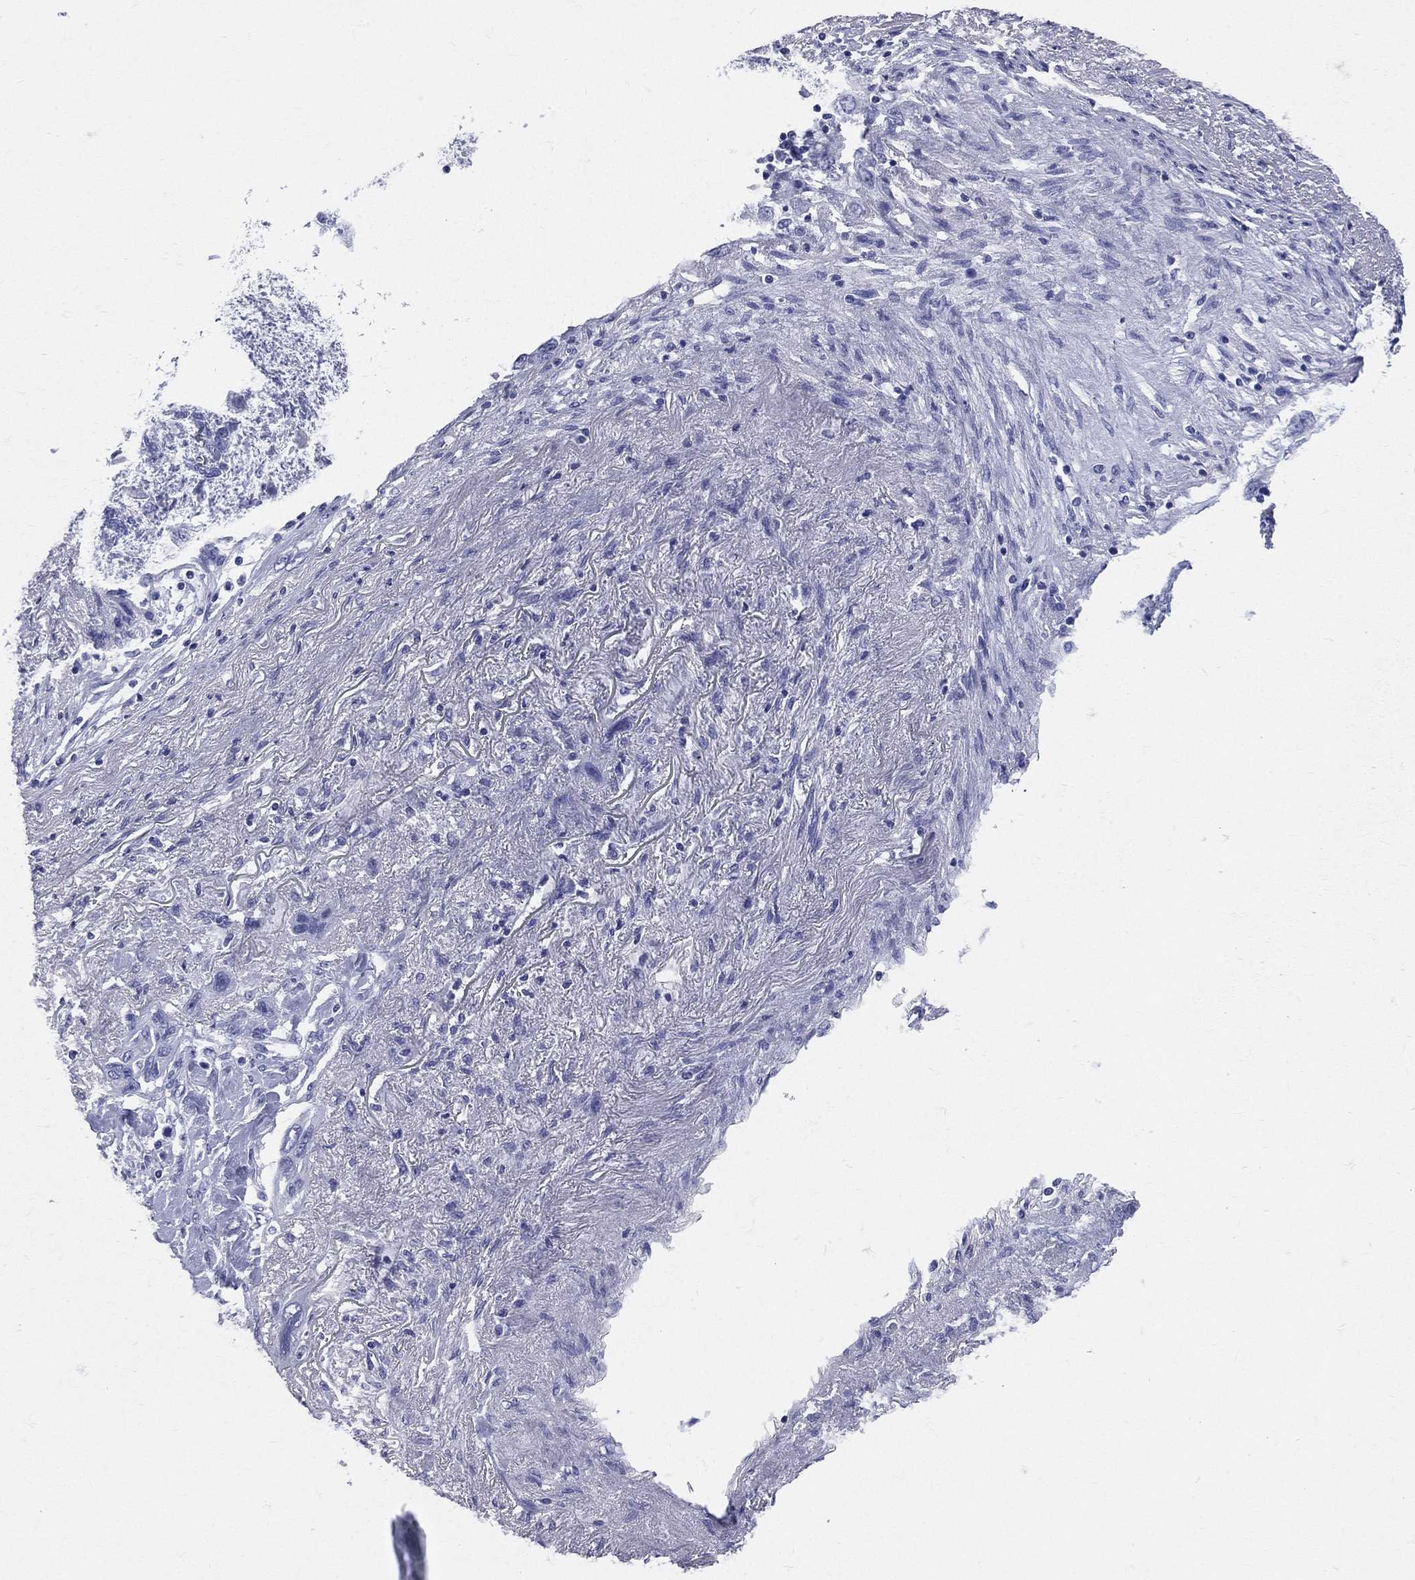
{"staining": {"intensity": "negative", "quantity": "none", "location": "none"}, "tissue": "lung cancer", "cell_type": "Tumor cells", "image_type": "cancer", "snomed": [{"axis": "morphology", "description": "Squamous cell carcinoma, NOS"}, {"axis": "topography", "description": "Lung"}], "caption": "Protein analysis of lung cancer (squamous cell carcinoma) shows no significant staining in tumor cells. (Stains: DAB (3,3'-diaminobenzidine) immunohistochemistry (IHC) with hematoxylin counter stain, Microscopy: brightfield microscopy at high magnification).", "gene": "CYLC1", "patient": {"sex": "female", "age": 70}}